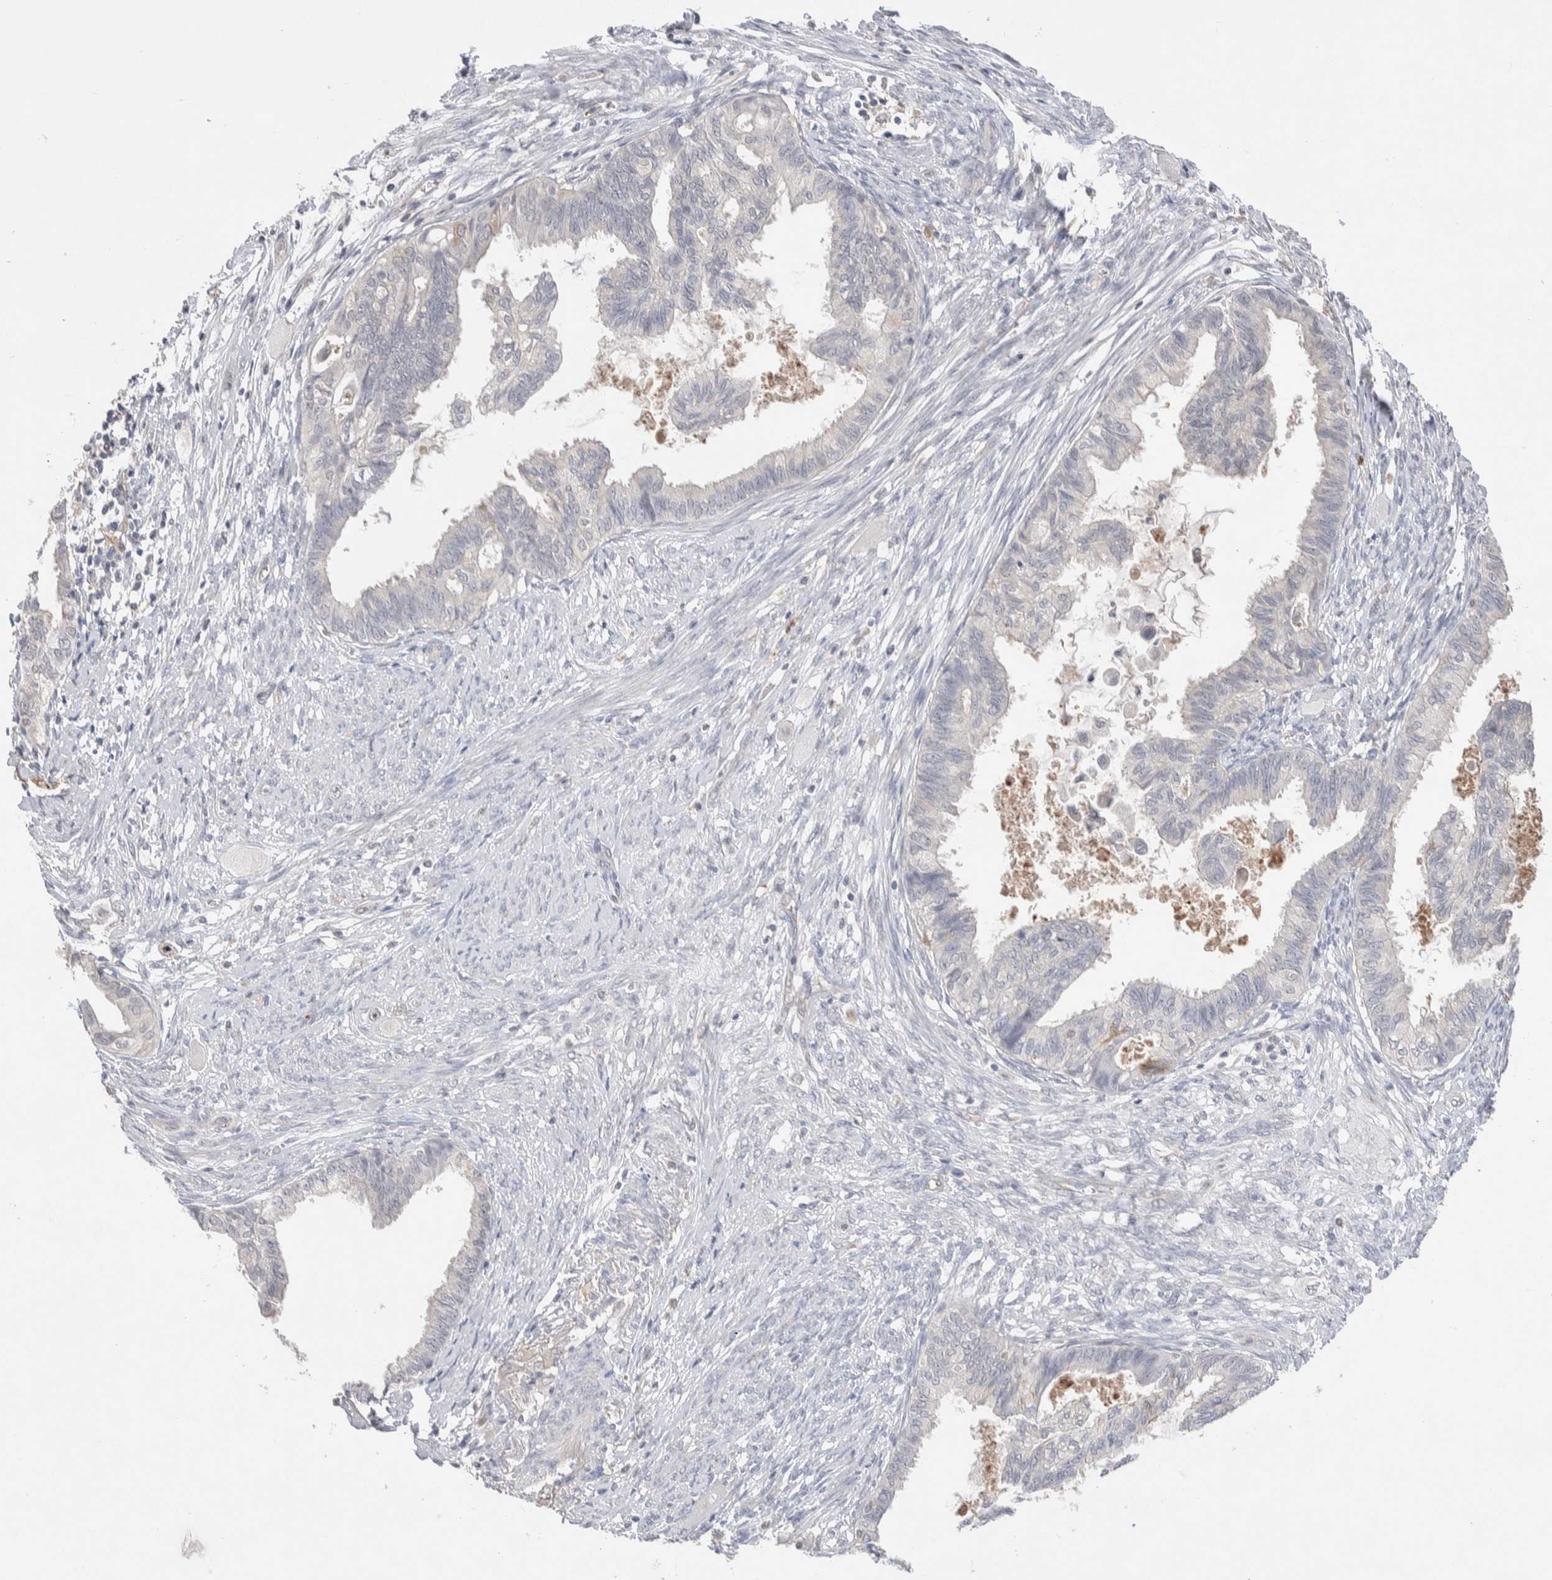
{"staining": {"intensity": "negative", "quantity": "none", "location": "none"}, "tissue": "cervical cancer", "cell_type": "Tumor cells", "image_type": "cancer", "snomed": [{"axis": "morphology", "description": "Normal tissue, NOS"}, {"axis": "morphology", "description": "Adenocarcinoma, NOS"}, {"axis": "topography", "description": "Cervix"}, {"axis": "topography", "description": "Endometrium"}], "caption": "Tumor cells show no significant expression in adenocarcinoma (cervical).", "gene": "FFAR2", "patient": {"sex": "female", "age": 86}}